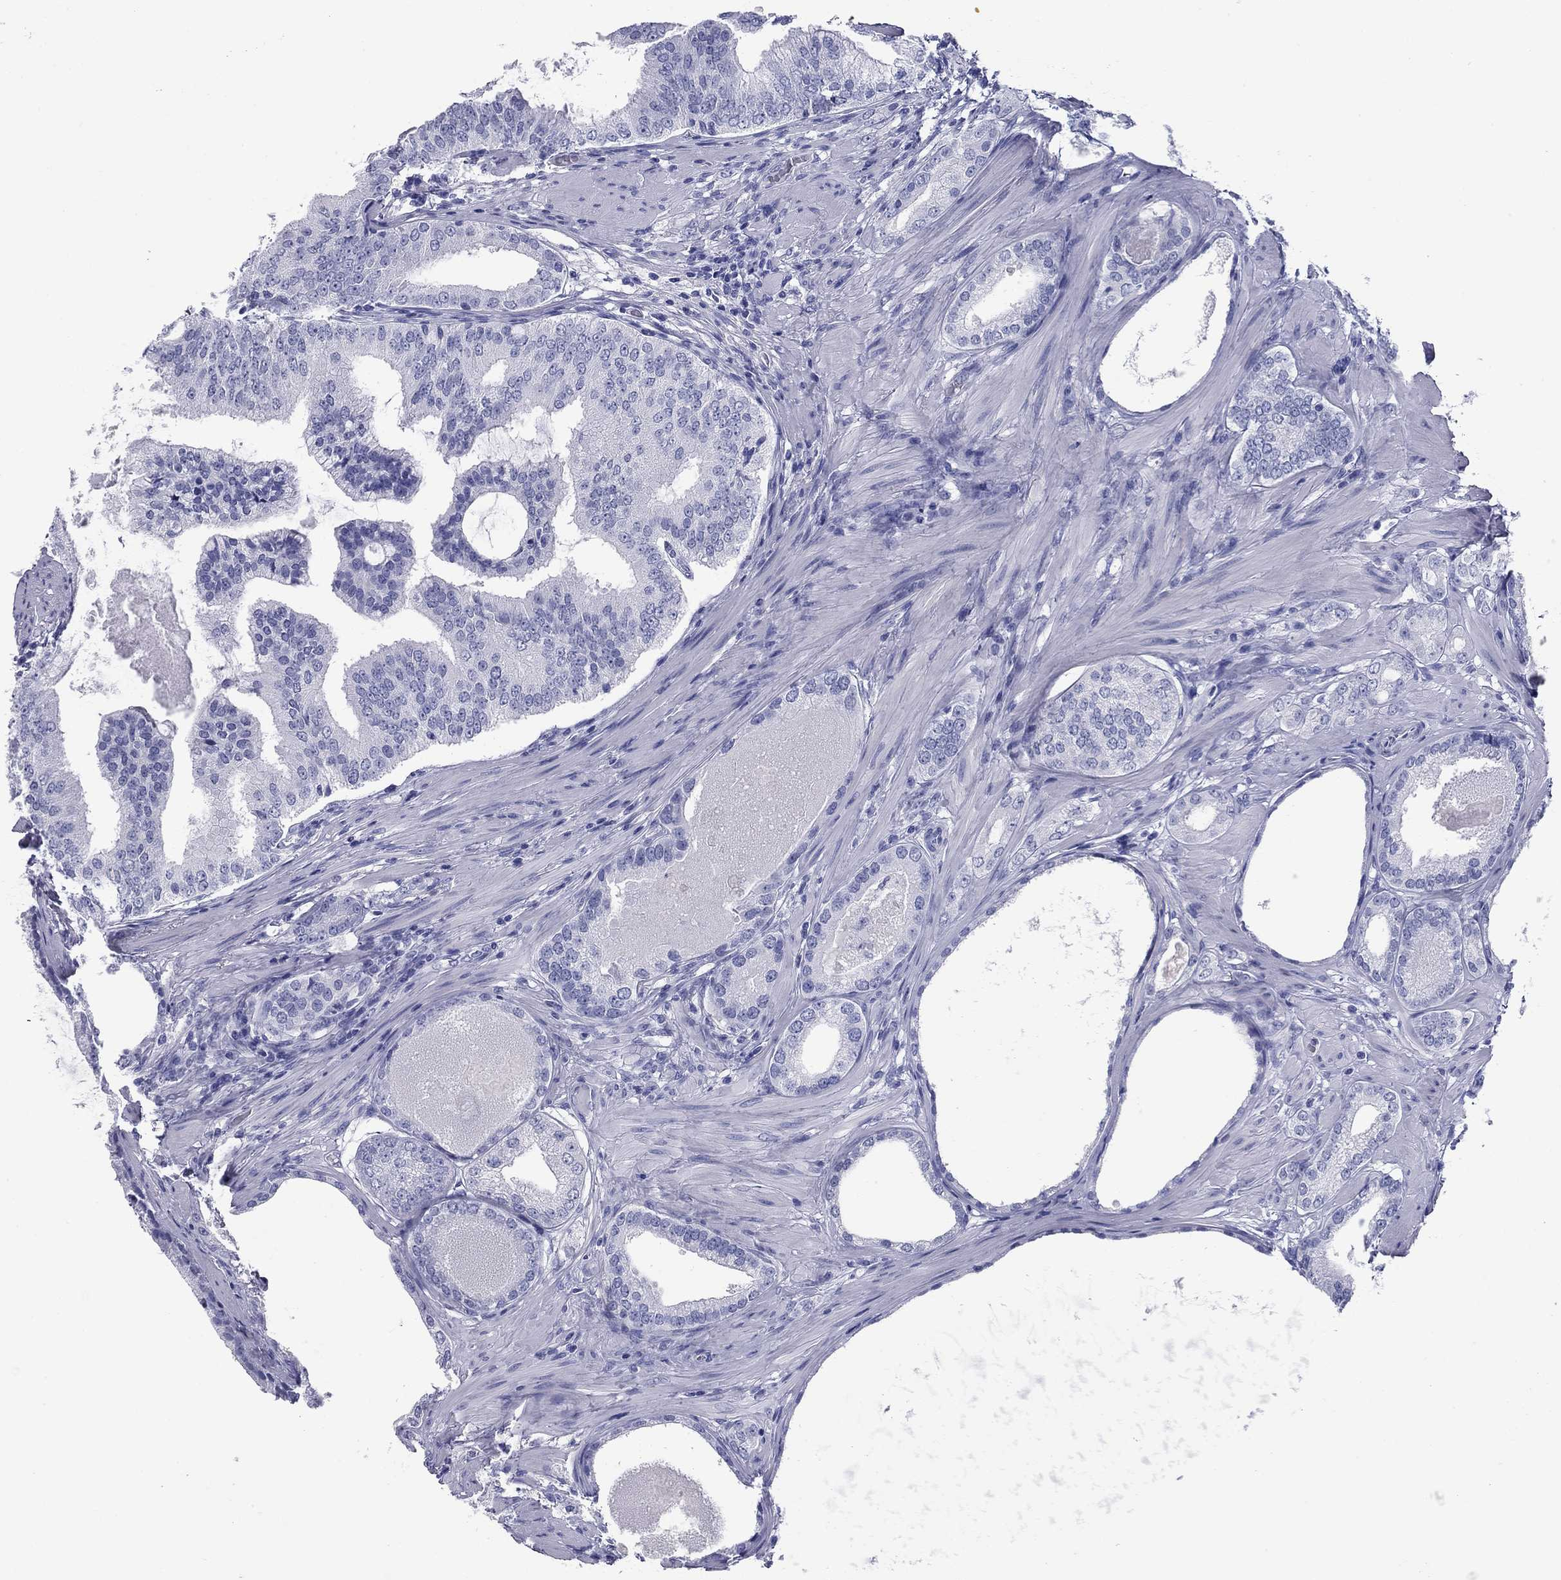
{"staining": {"intensity": "negative", "quantity": "none", "location": "none"}, "tissue": "prostate cancer", "cell_type": "Tumor cells", "image_type": "cancer", "snomed": [{"axis": "morphology", "description": "Adenocarcinoma, High grade"}, {"axis": "topography", "description": "Prostate and seminal vesicle, NOS"}], "caption": "IHC of human prostate cancer reveals no positivity in tumor cells. (DAB immunohistochemistry (IHC) with hematoxylin counter stain).", "gene": "NPPA", "patient": {"sex": "male", "age": 62}}